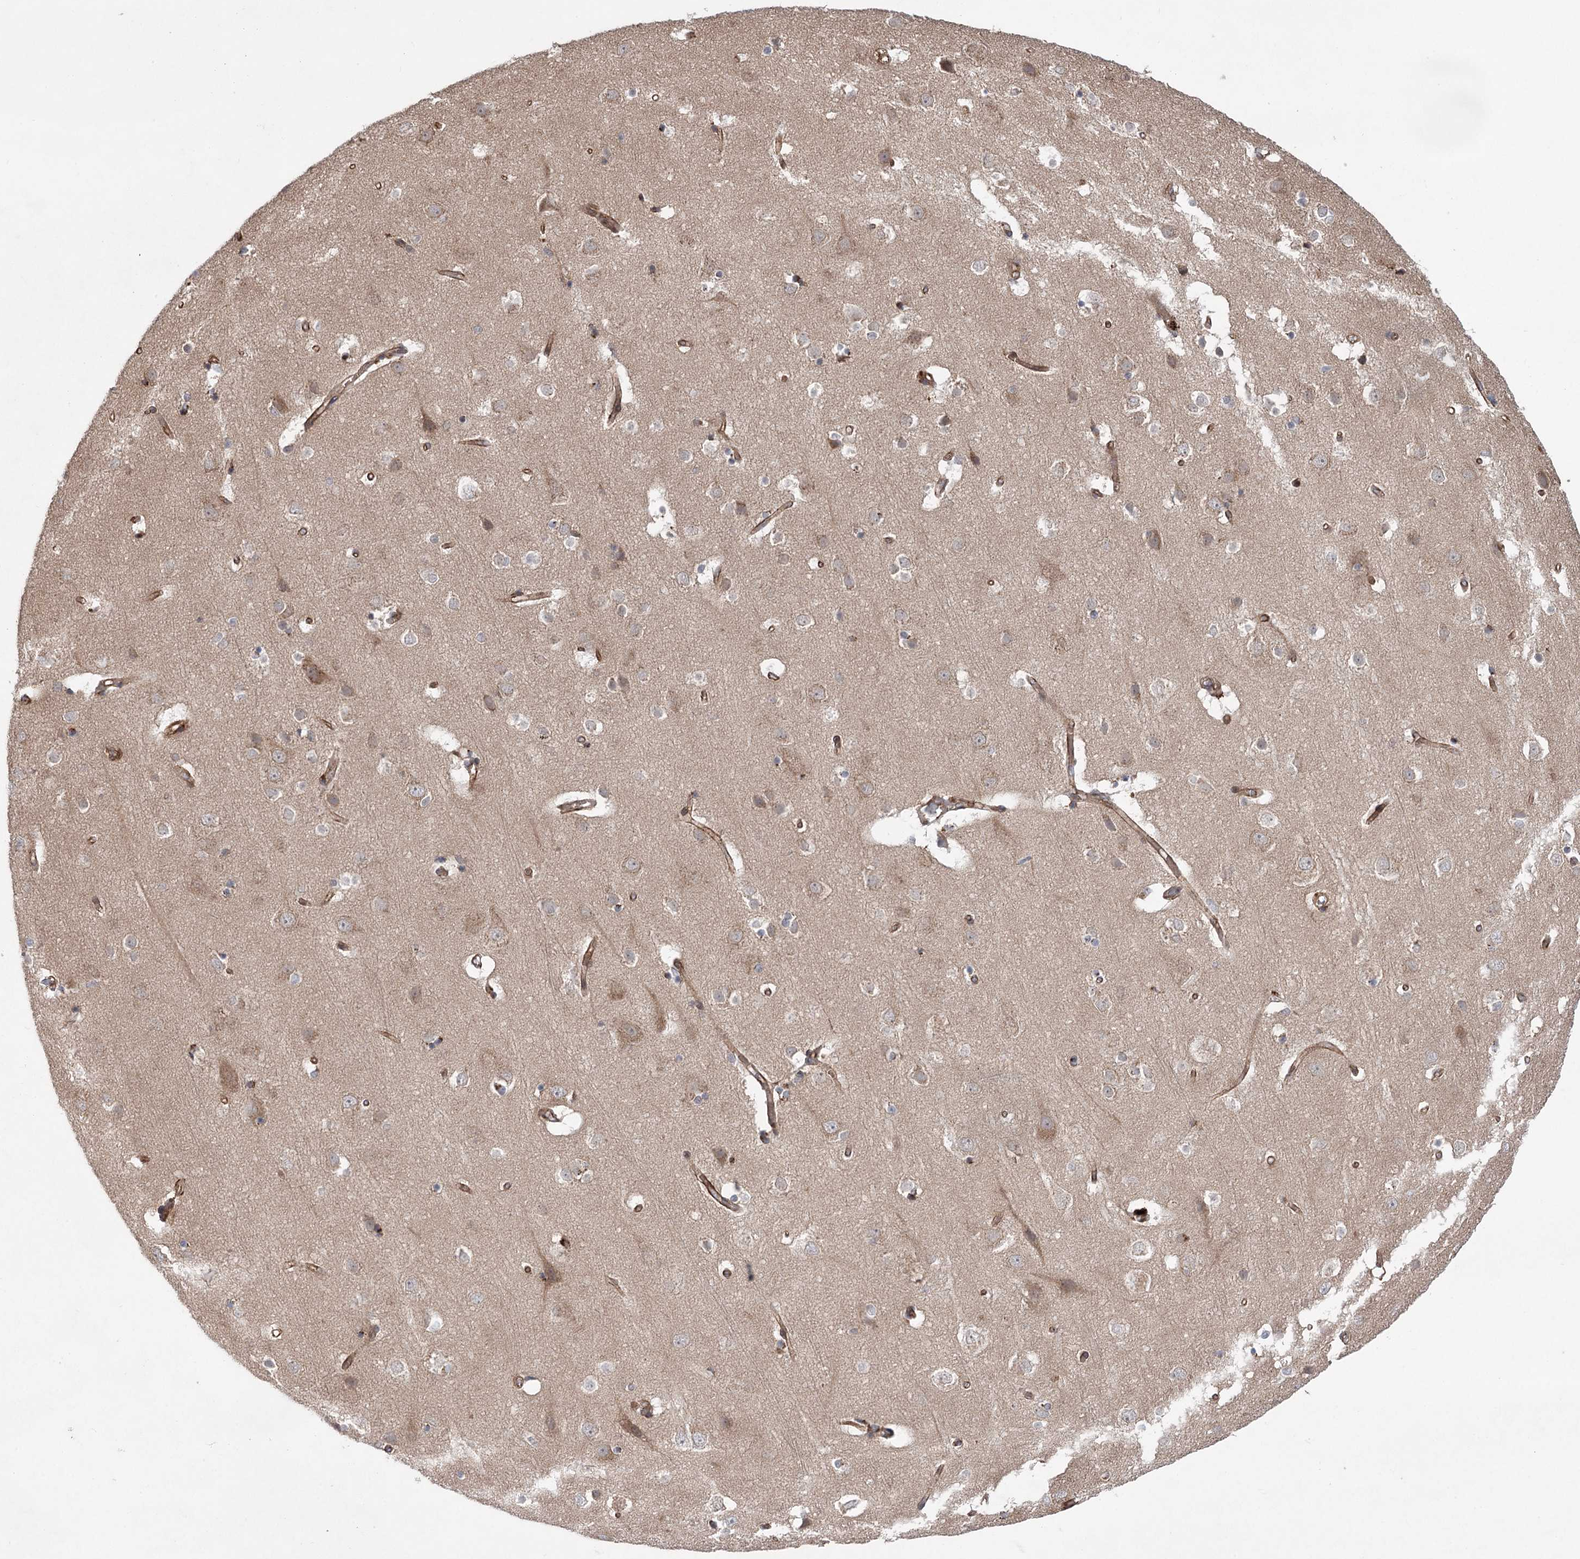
{"staining": {"intensity": "strong", "quantity": ">75%", "location": "cytoplasmic/membranous"}, "tissue": "cerebral cortex", "cell_type": "Endothelial cells", "image_type": "normal", "snomed": [{"axis": "morphology", "description": "Normal tissue, NOS"}, {"axis": "topography", "description": "Cerebral cortex"}], "caption": "High-power microscopy captured an immunohistochemistry photomicrograph of normal cerebral cortex, revealing strong cytoplasmic/membranous positivity in about >75% of endothelial cells. (DAB = brown stain, brightfield microscopy at high magnification).", "gene": "METTL24", "patient": {"sex": "male", "age": 54}}